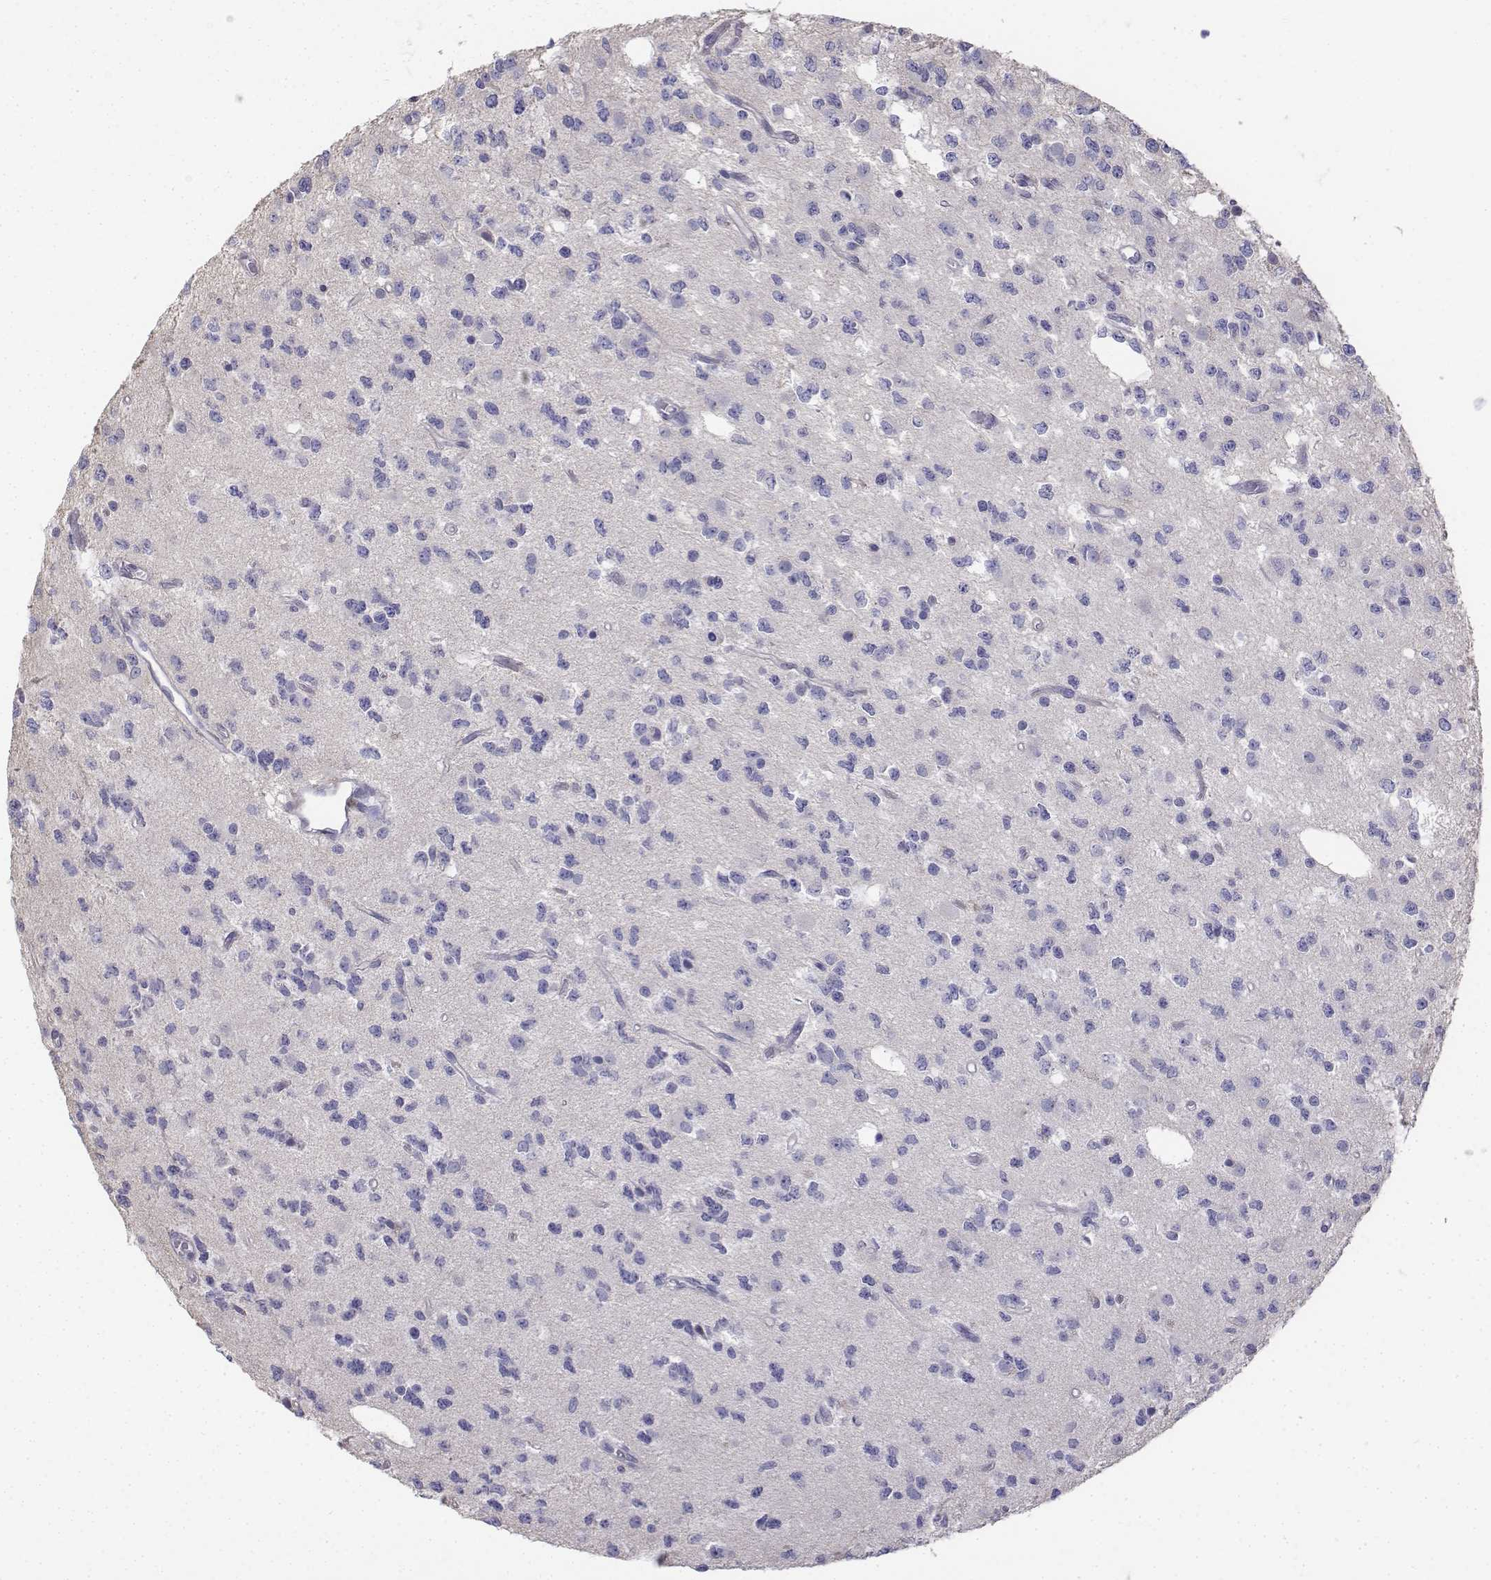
{"staining": {"intensity": "negative", "quantity": "none", "location": "none"}, "tissue": "glioma", "cell_type": "Tumor cells", "image_type": "cancer", "snomed": [{"axis": "morphology", "description": "Glioma, malignant, Low grade"}, {"axis": "topography", "description": "Brain"}], "caption": "Immunohistochemistry image of human glioma stained for a protein (brown), which exhibits no expression in tumor cells. (DAB (3,3'-diaminobenzidine) IHC, high magnification).", "gene": "LGSN", "patient": {"sex": "female", "age": 45}}